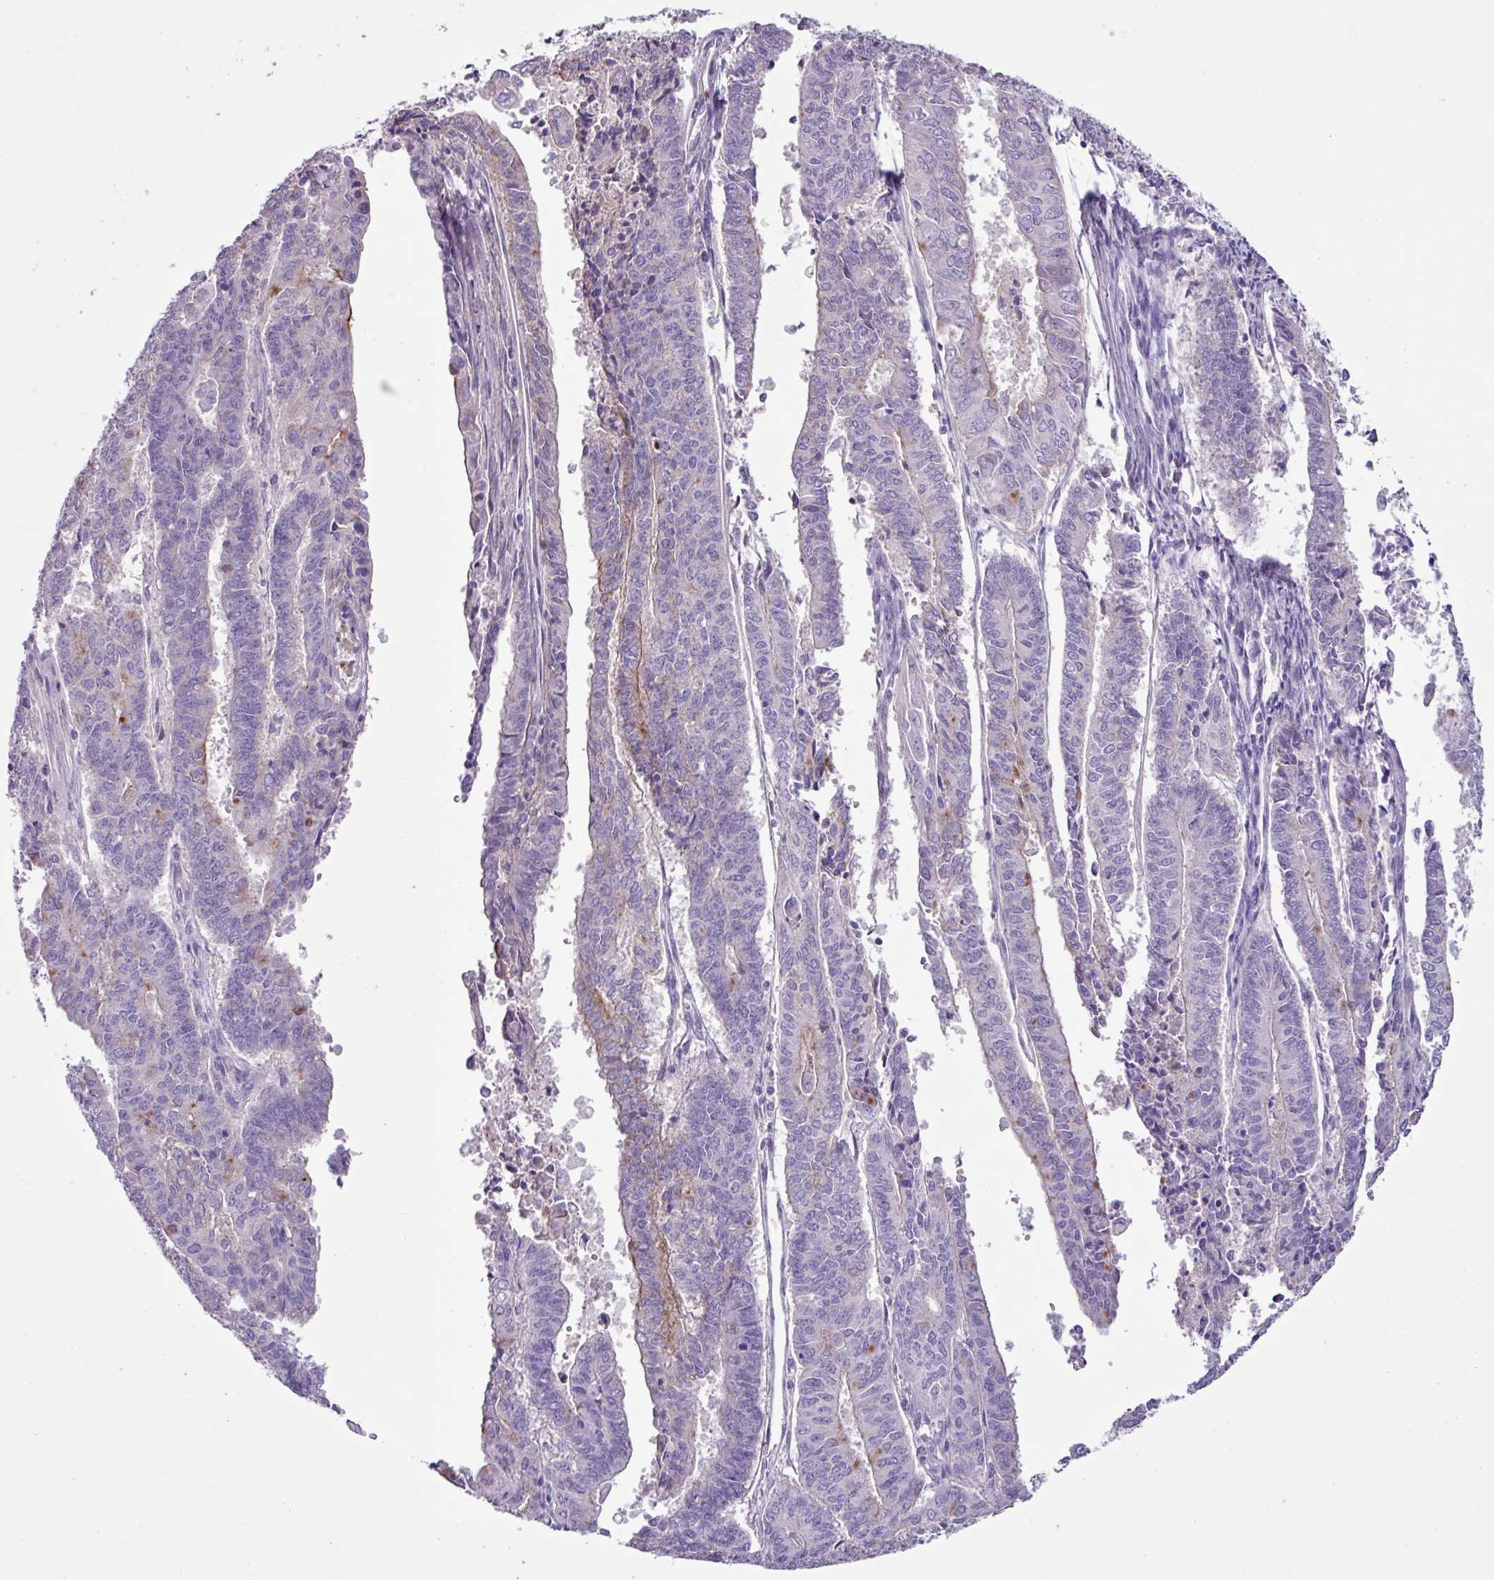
{"staining": {"intensity": "weak", "quantity": "<25%", "location": "cytoplasmic/membranous"}, "tissue": "endometrial cancer", "cell_type": "Tumor cells", "image_type": "cancer", "snomed": [{"axis": "morphology", "description": "Adenocarcinoma, NOS"}, {"axis": "topography", "description": "Endometrium"}], "caption": "Tumor cells are negative for brown protein staining in endometrial cancer.", "gene": "CYSTM1", "patient": {"sex": "female", "age": 59}}